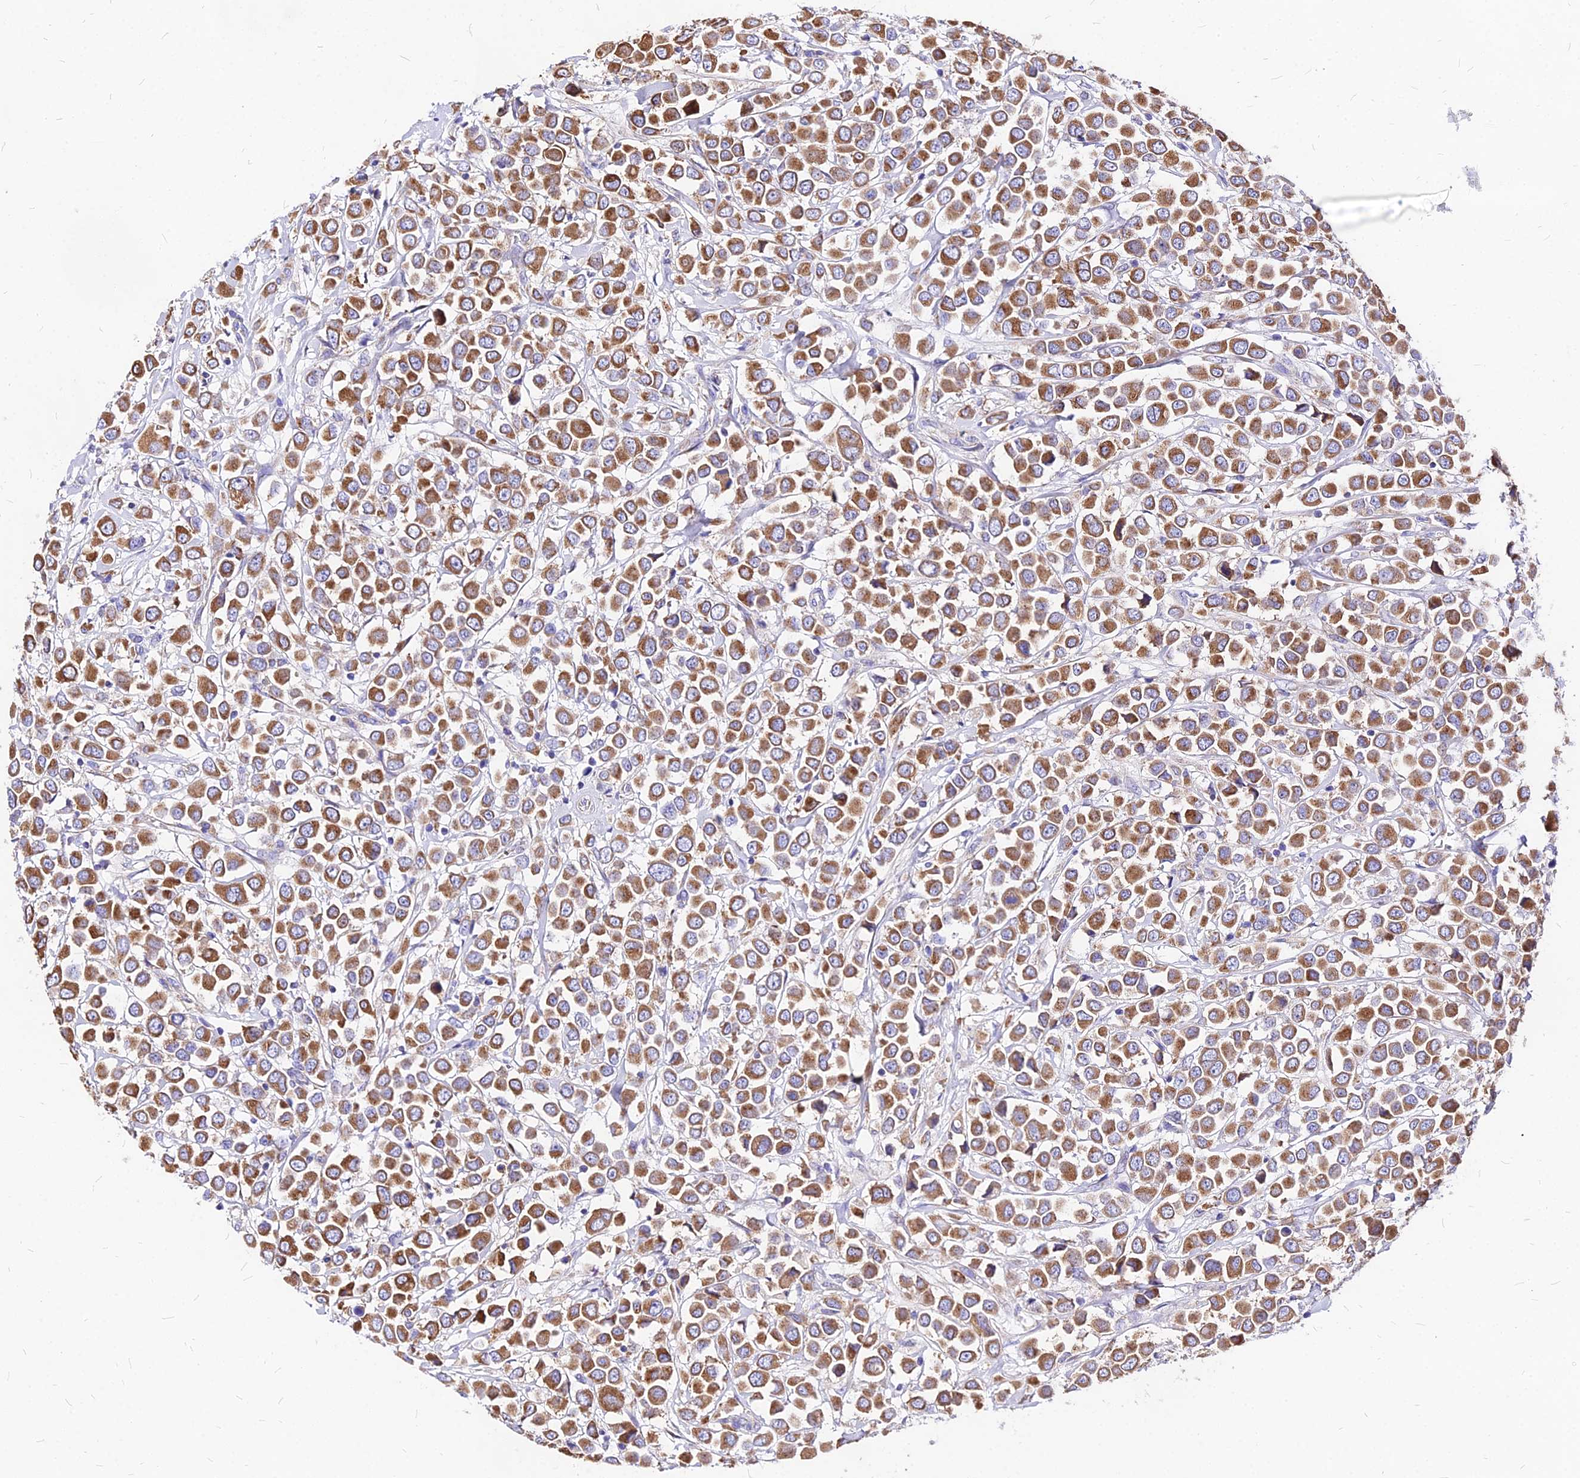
{"staining": {"intensity": "moderate", "quantity": ">75%", "location": "cytoplasmic/membranous"}, "tissue": "breast cancer", "cell_type": "Tumor cells", "image_type": "cancer", "snomed": [{"axis": "morphology", "description": "Duct carcinoma"}, {"axis": "topography", "description": "Breast"}], "caption": "IHC photomicrograph of infiltrating ductal carcinoma (breast) stained for a protein (brown), which demonstrates medium levels of moderate cytoplasmic/membranous expression in approximately >75% of tumor cells.", "gene": "MRPL3", "patient": {"sex": "female", "age": 61}}